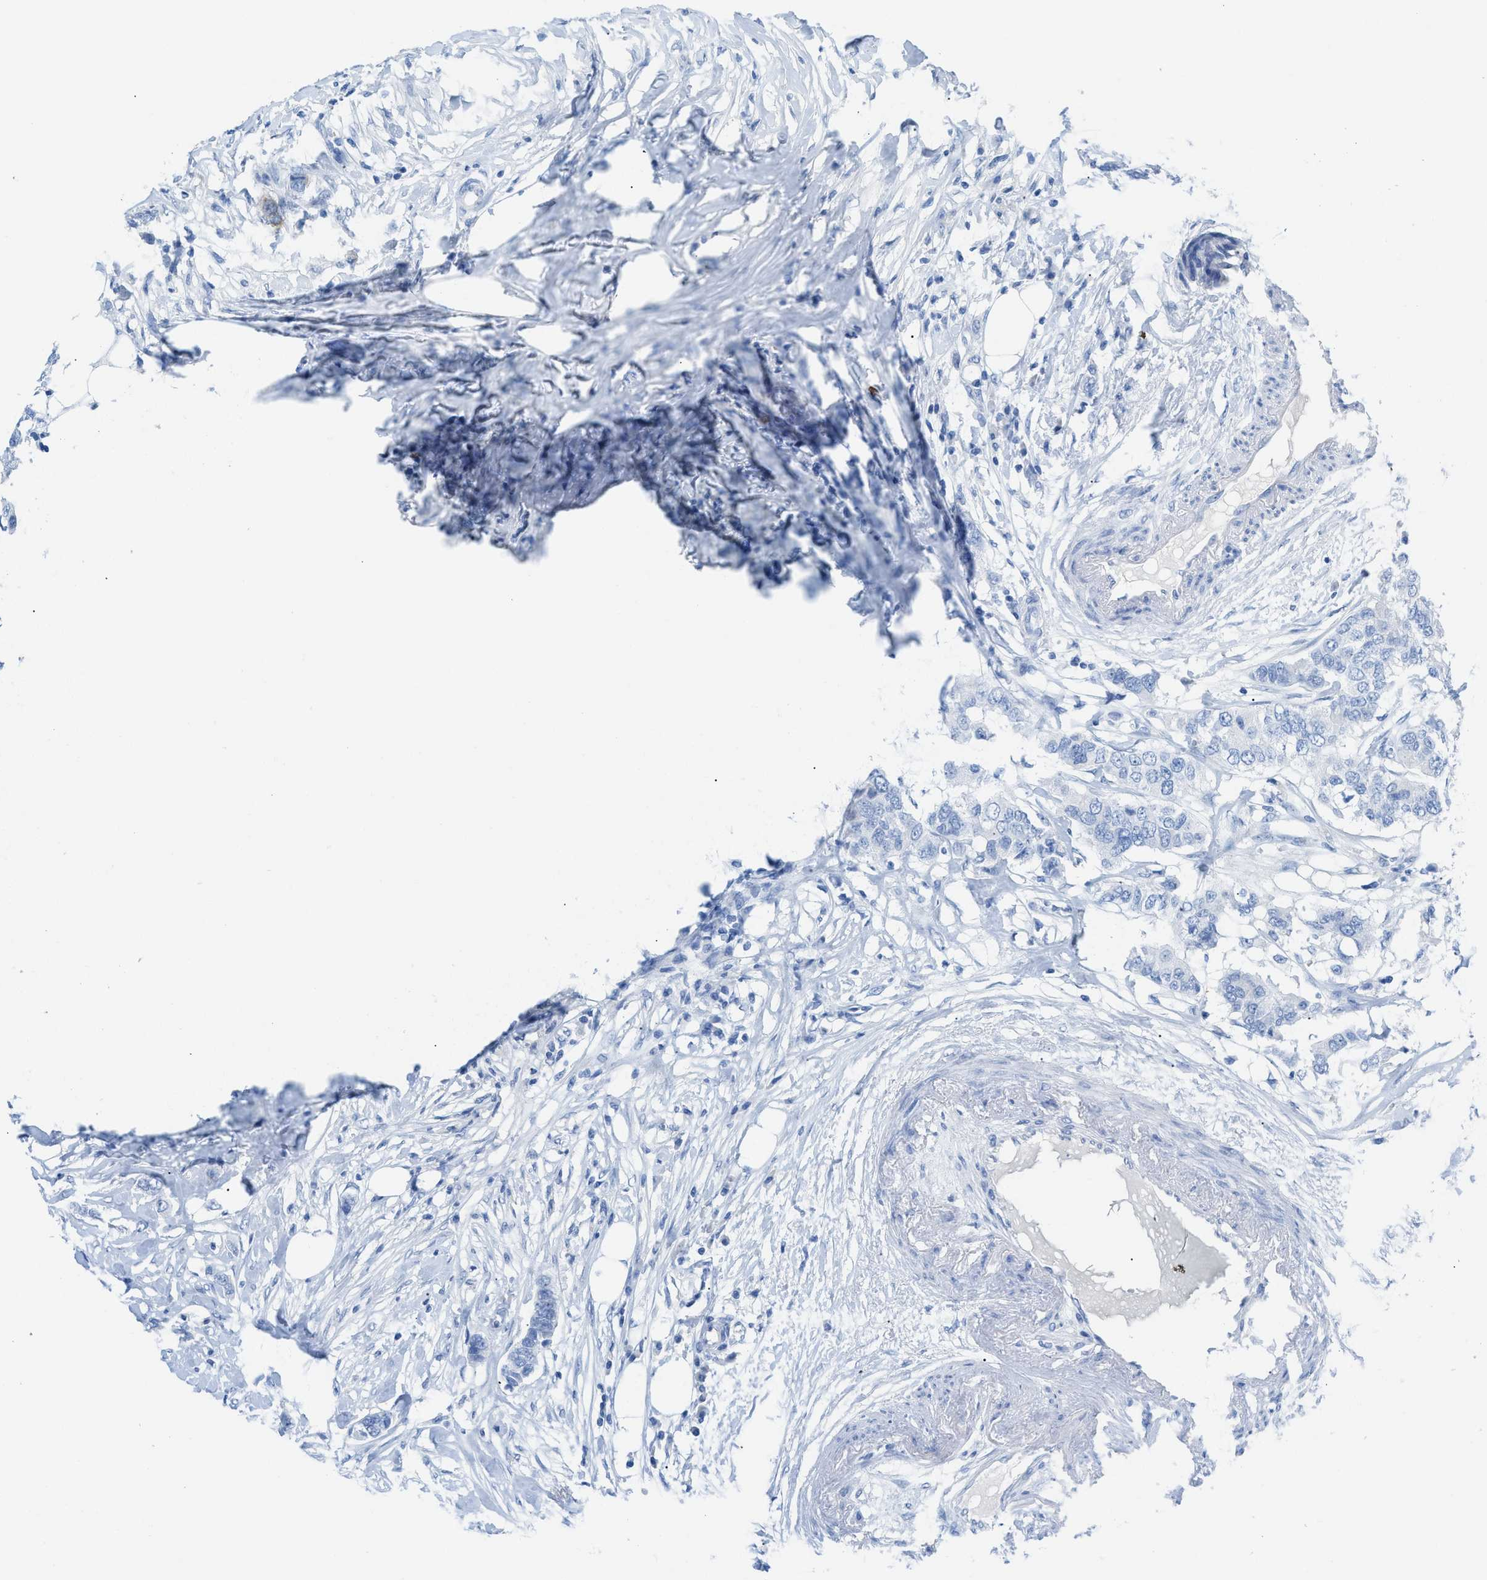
{"staining": {"intensity": "negative", "quantity": "none", "location": "none"}, "tissue": "breast cancer", "cell_type": "Tumor cells", "image_type": "cancer", "snomed": [{"axis": "morphology", "description": "Duct carcinoma"}, {"axis": "topography", "description": "Breast"}], "caption": "Immunohistochemistry micrograph of human breast cancer stained for a protein (brown), which exhibits no expression in tumor cells.", "gene": "TCL1A", "patient": {"sex": "female", "age": 50}}